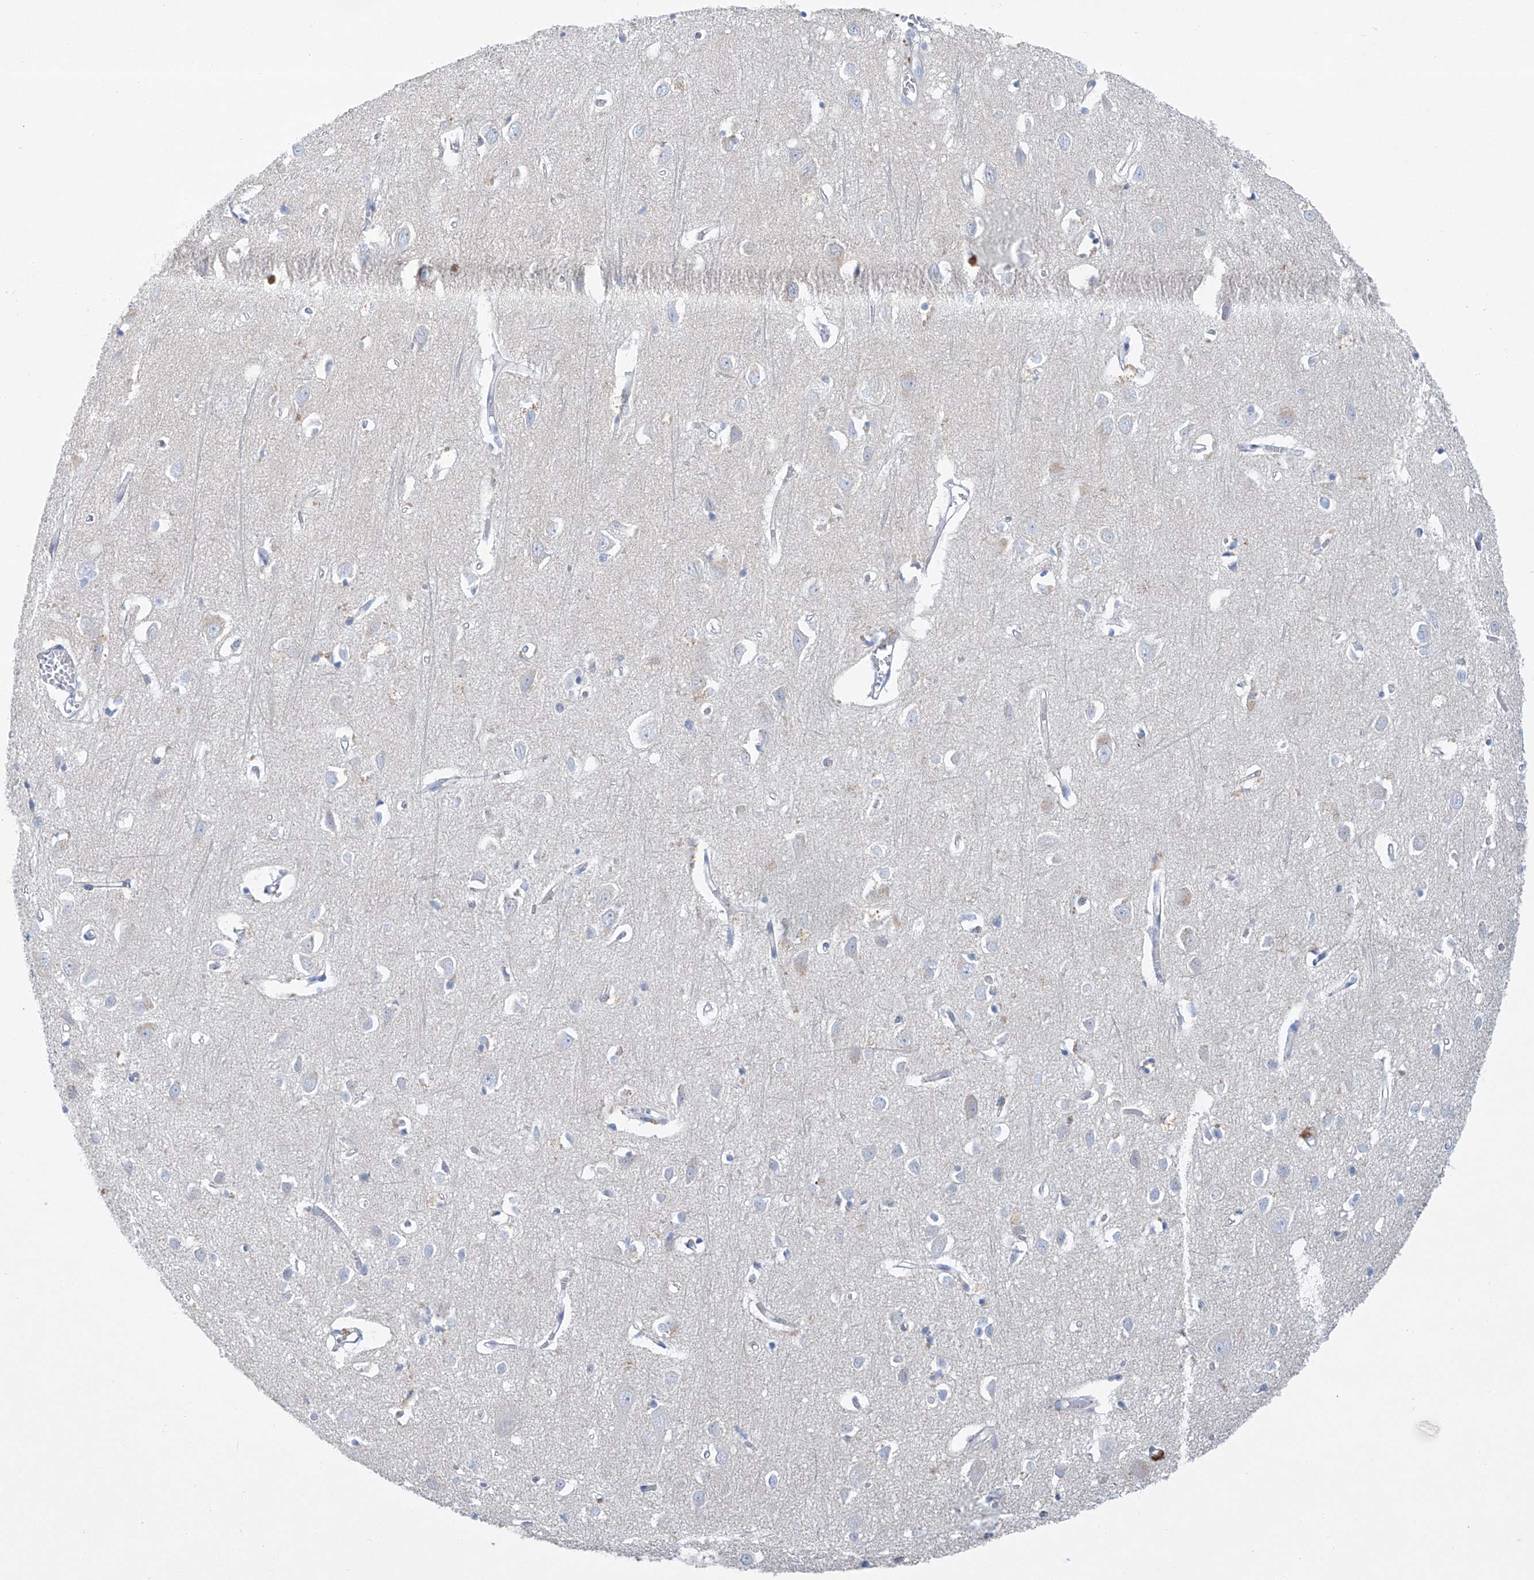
{"staining": {"intensity": "negative", "quantity": "none", "location": "none"}, "tissue": "cerebral cortex", "cell_type": "Endothelial cells", "image_type": "normal", "snomed": [{"axis": "morphology", "description": "Normal tissue, NOS"}, {"axis": "topography", "description": "Cerebral cortex"}], "caption": "This image is of unremarkable cerebral cortex stained with immunohistochemistry (IHC) to label a protein in brown with the nuclei are counter-stained blue. There is no expression in endothelial cells.", "gene": "MAGI1", "patient": {"sex": "female", "age": 64}}